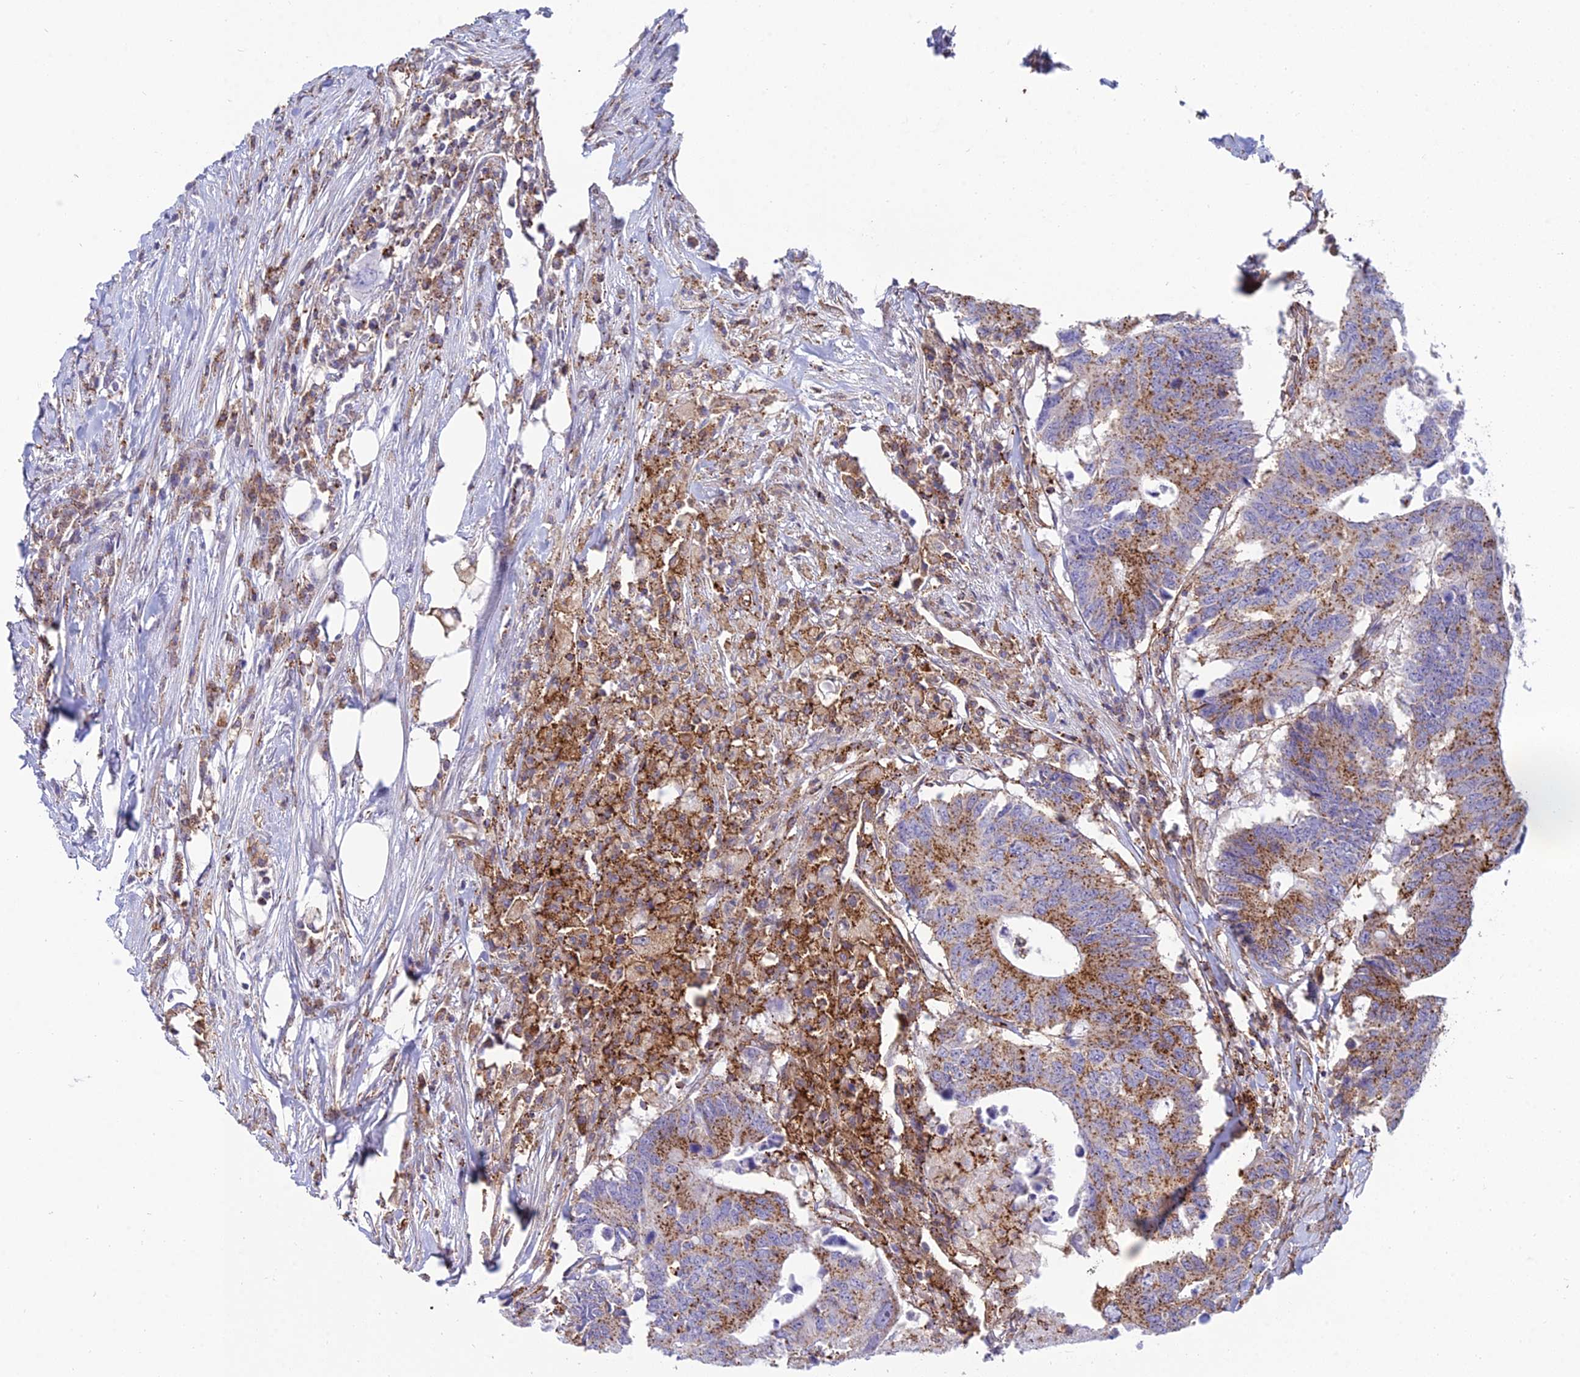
{"staining": {"intensity": "moderate", "quantity": ">75%", "location": "cytoplasmic/membranous"}, "tissue": "colorectal cancer", "cell_type": "Tumor cells", "image_type": "cancer", "snomed": [{"axis": "morphology", "description": "Adenocarcinoma, NOS"}, {"axis": "topography", "description": "Colon"}], "caption": "Immunohistochemistry (IHC) (DAB (3,3'-diaminobenzidine)) staining of human colorectal adenocarcinoma displays moderate cytoplasmic/membranous protein staining in about >75% of tumor cells.", "gene": "SAPCD2", "patient": {"sex": "male", "age": 71}}